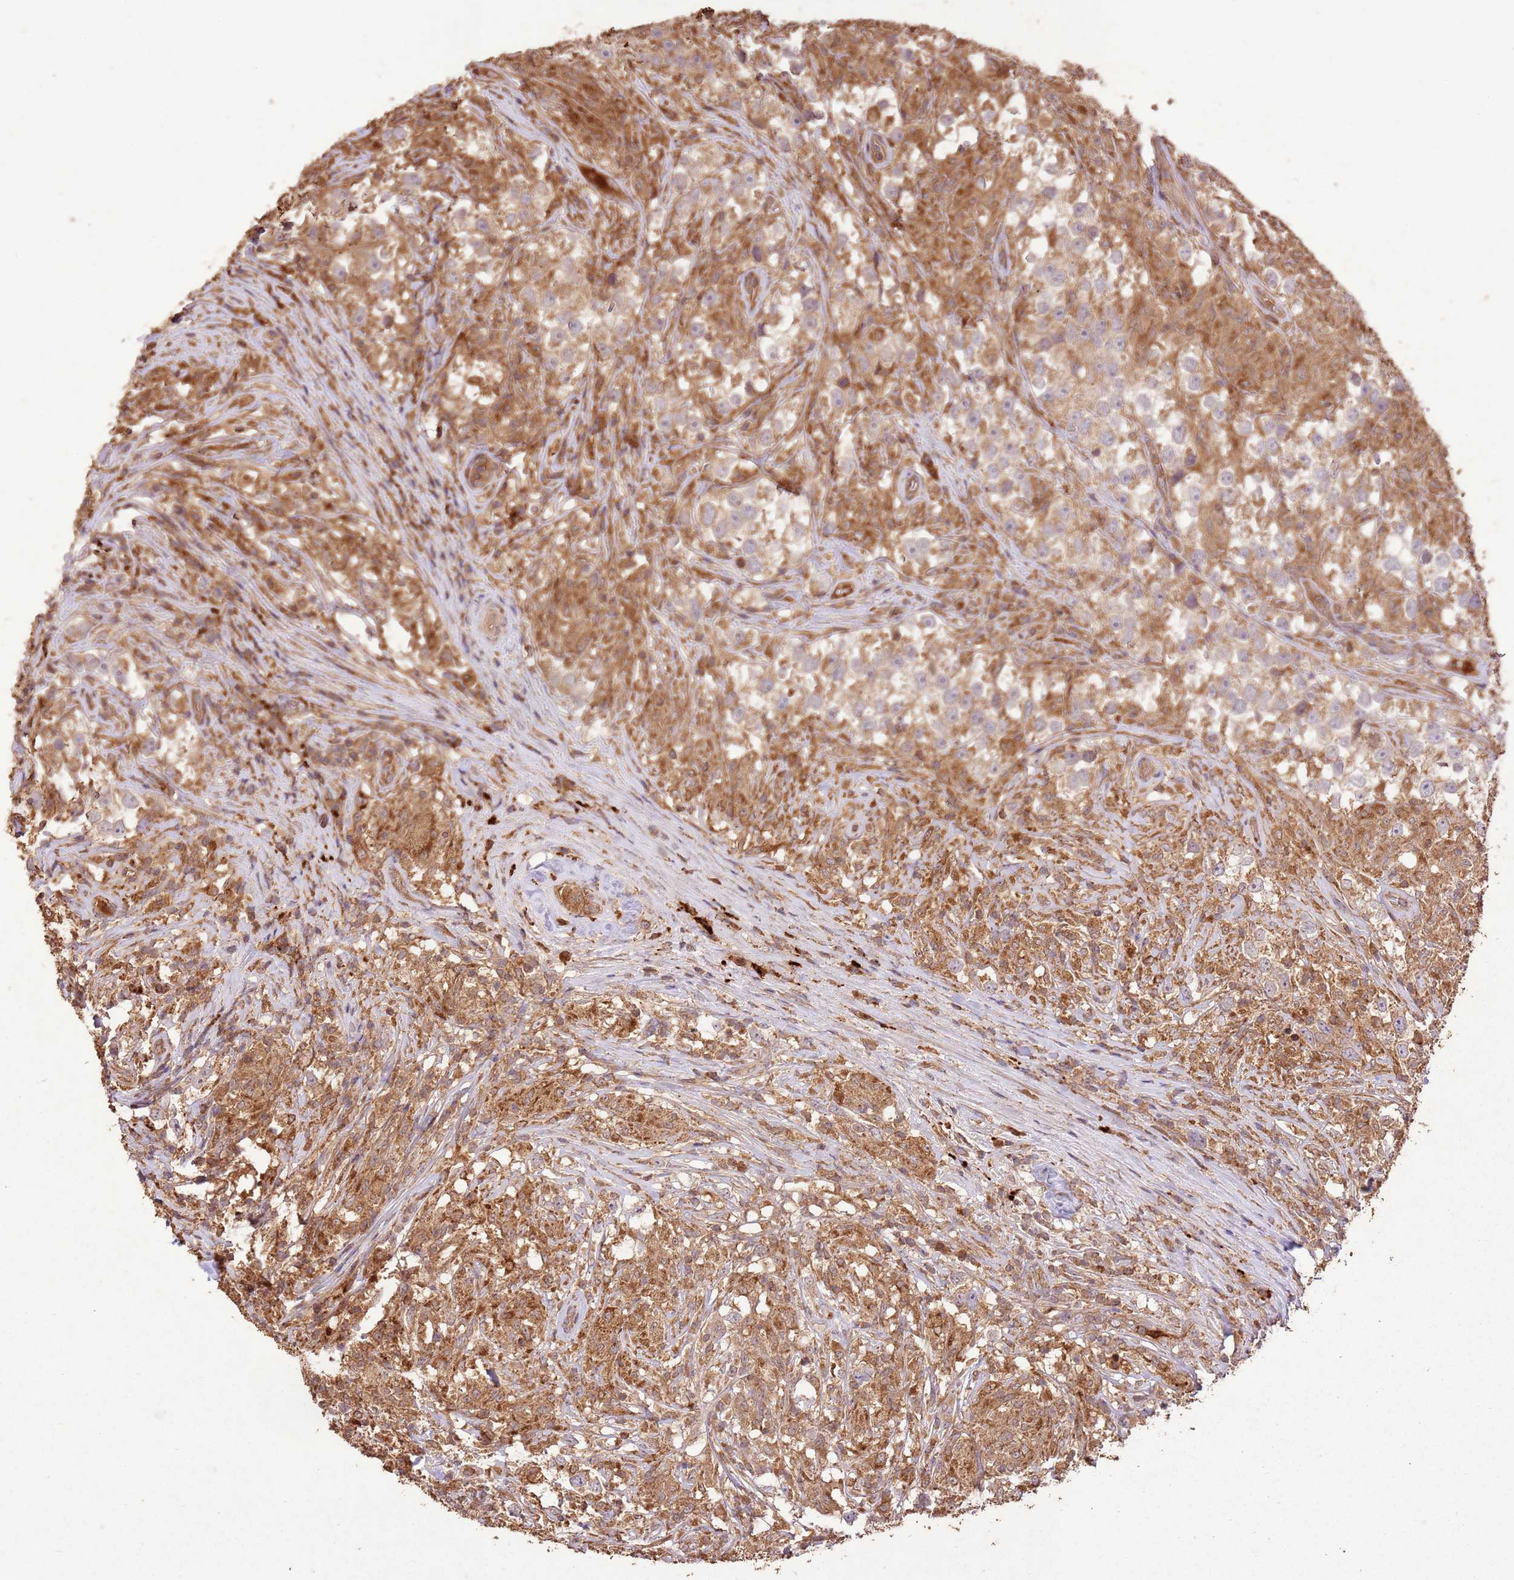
{"staining": {"intensity": "moderate", "quantity": ">75%", "location": "cytoplasmic/membranous"}, "tissue": "testis cancer", "cell_type": "Tumor cells", "image_type": "cancer", "snomed": [{"axis": "morphology", "description": "Seminoma, NOS"}, {"axis": "topography", "description": "Testis"}], "caption": "IHC photomicrograph of neoplastic tissue: human testis cancer (seminoma) stained using immunohistochemistry reveals medium levels of moderate protein expression localized specifically in the cytoplasmic/membranous of tumor cells, appearing as a cytoplasmic/membranous brown color.", "gene": "LRRC28", "patient": {"sex": "male", "age": 46}}